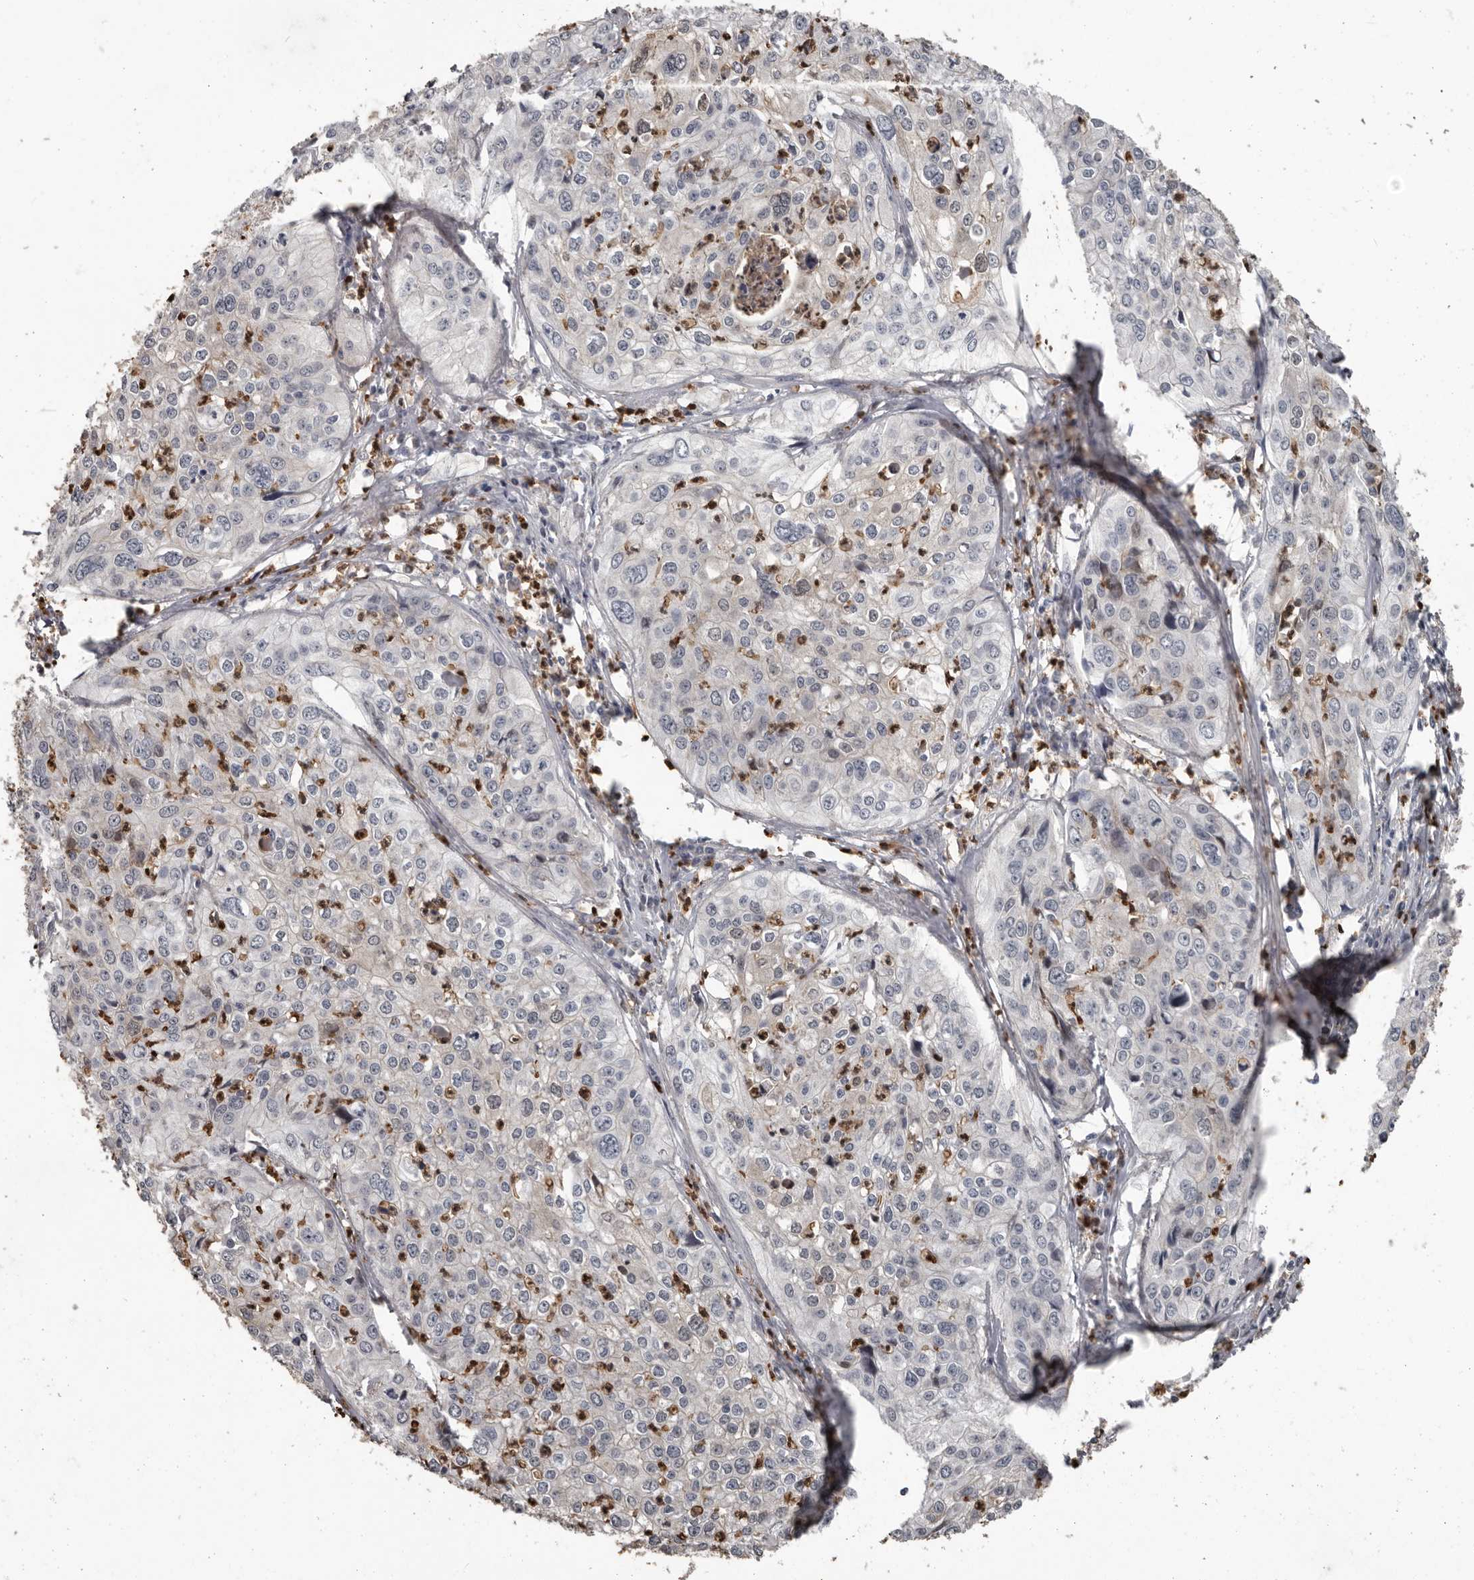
{"staining": {"intensity": "negative", "quantity": "none", "location": "none"}, "tissue": "cervical cancer", "cell_type": "Tumor cells", "image_type": "cancer", "snomed": [{"axis": "morphology", "description": "Squamous cell carcinoma, NOS"}, {"axis": "topography", "description": "Cervix"}], "caption": "Immunohistochemical staining of human cervical cancer (squamous cell carcinoma) reveals no significant staining in tumor cells. The staining was performed using DAB (3,3'-diaminobenzidine) to visualize the protein expression in brown, while the nuclei were stained in blue with hematoxylin (Magnification: 20x).", "gene": "GPR157", "patient": {"sex": "female", "age": 31}}